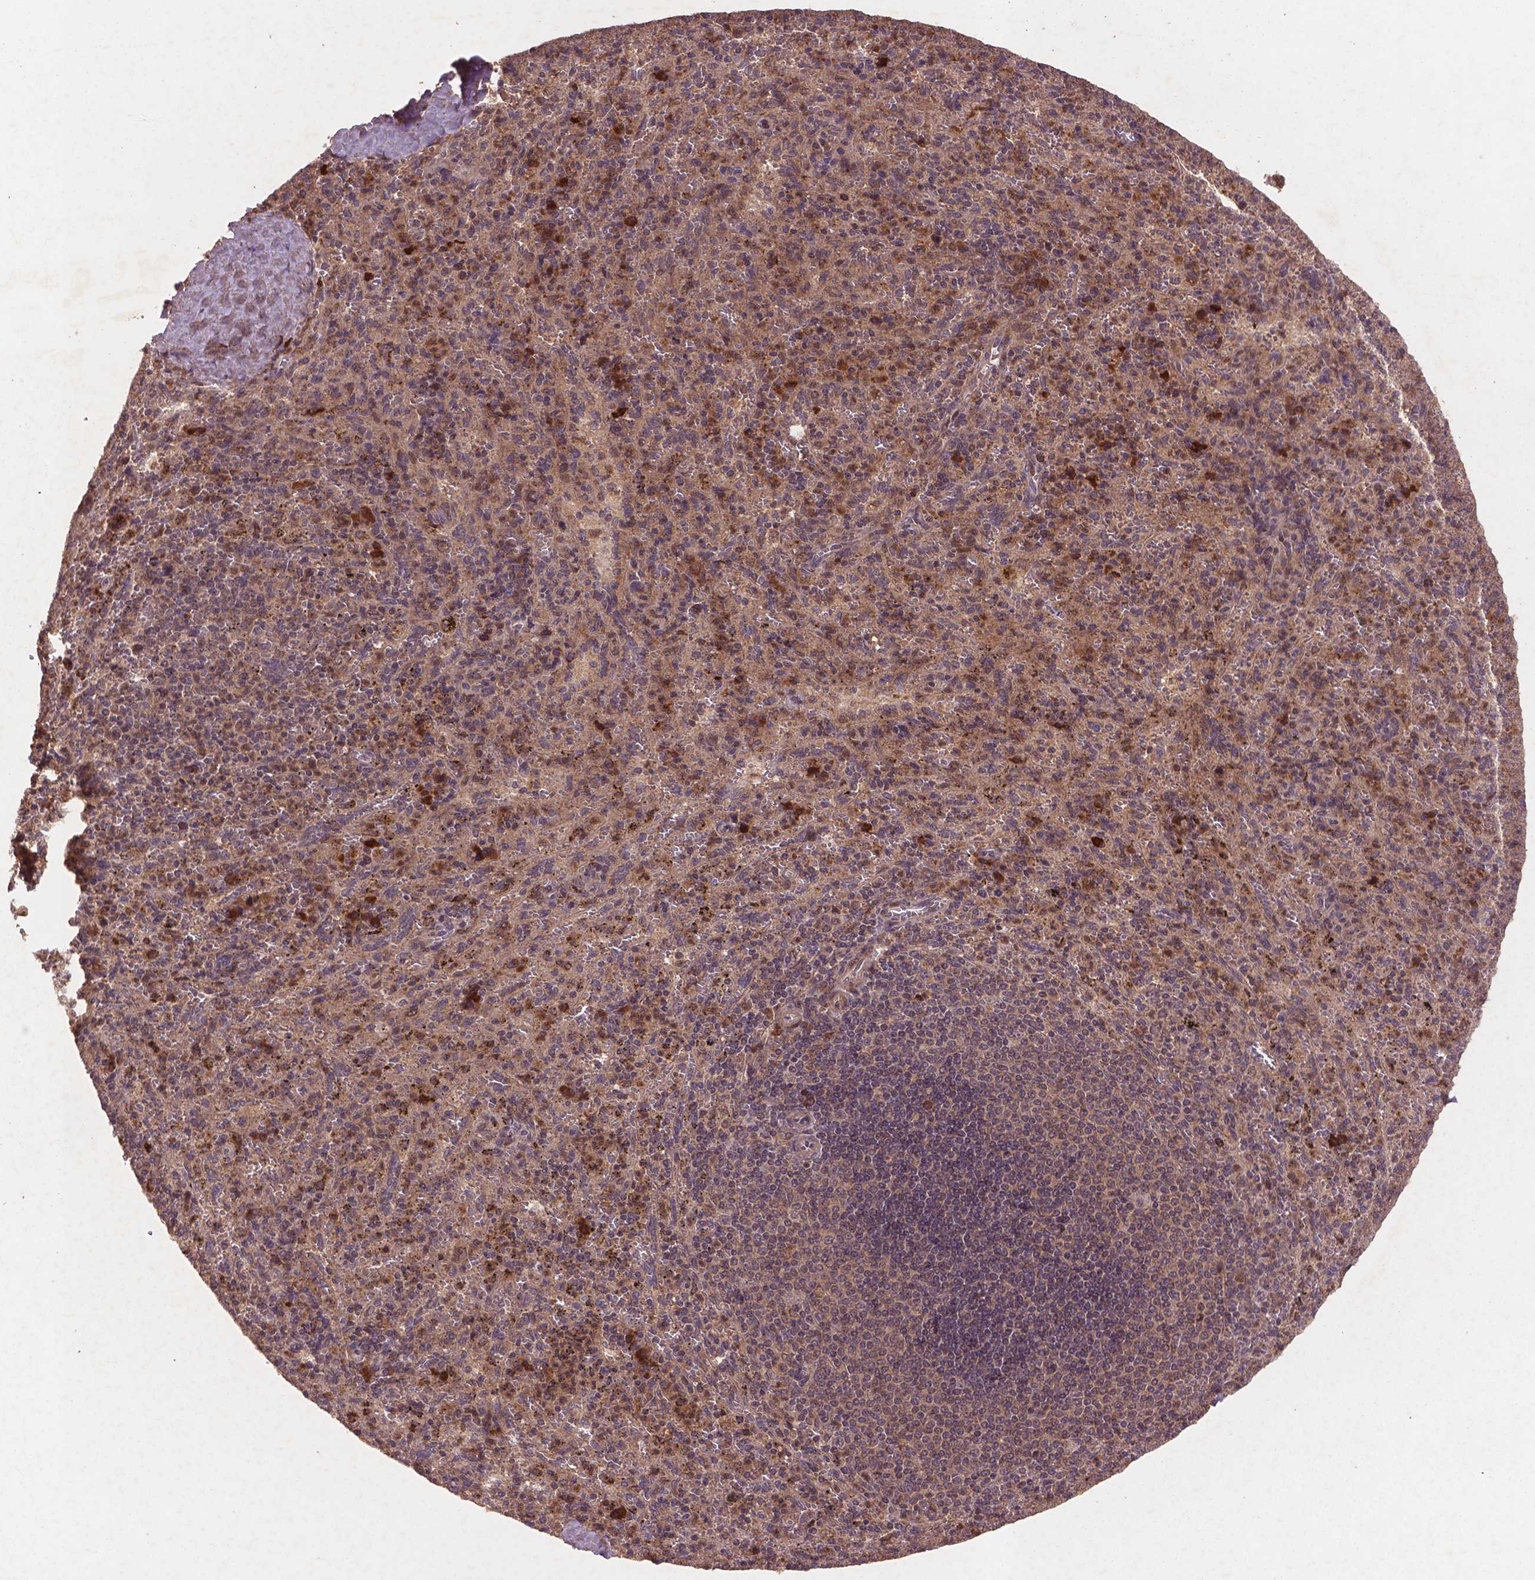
{"staining": {"intensity": "moderate", "quantity": "<25%", "location": "cytoplasmic/membranous"}, "tissue": "spleen", "cell_type": "Cells in red pulp", "image_type": "normal", "snomed": [{"axis": "morphology", "description": "Normal tissue, NOS"}, {"axis": "topography", "description": "Spleen"}], "caption": "High-power microscopy captured an IHC histopathology image of benign spleen, revealing moderate cytoplasmic/membranous positivity in approximately <25% of cells in red pulp. (Stains: DAB in brown, nuclei in blue, Microscopy: brightfield microscopy at high magnification).", "gene": "NIPAL2", "patient": {"sex": "male", "age": 57}}